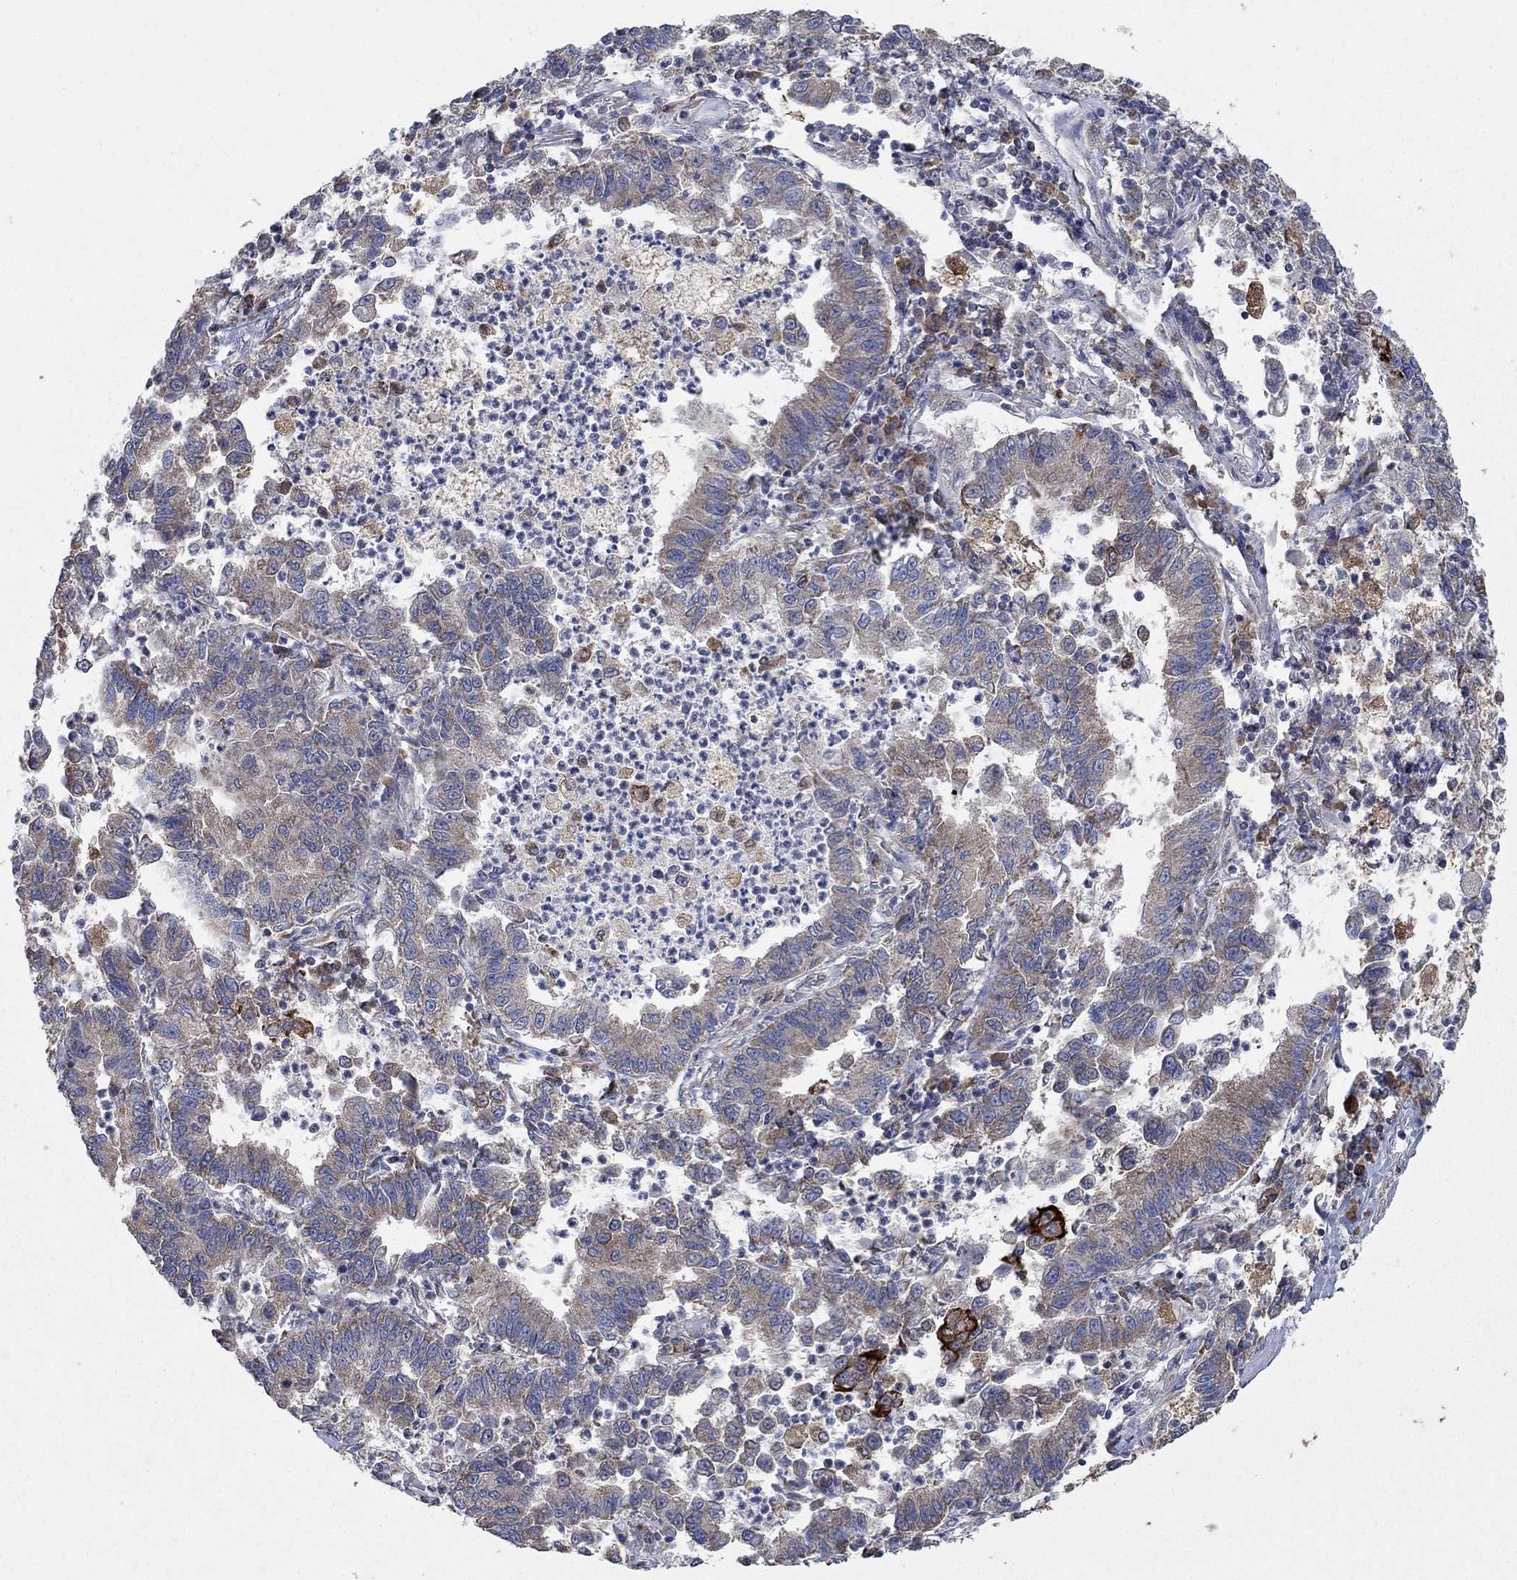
{"staining": {"intensity": "weak", "quantity": "25%-75%", "location": "cytoplasmic/membranous"}, "tissue": "lung cancer", "cell_type": "Tumor cells", "image_type": "cancer", "snomed": [{"axis": "morphology", "description": "Adenocarcinoma, NOS"}, {"axis": "topography", "description": "Lung"}], "caption": "Immunohistochemistry (IHC) histopathology image of human lung cancer stained for a protein (brown), which displays low levels of weak cytoplasmic/membranous staining in about 25%-75% of tumor cells.", "gene": "NCEH1", "patient": {"sex": "female", "age": 57}}